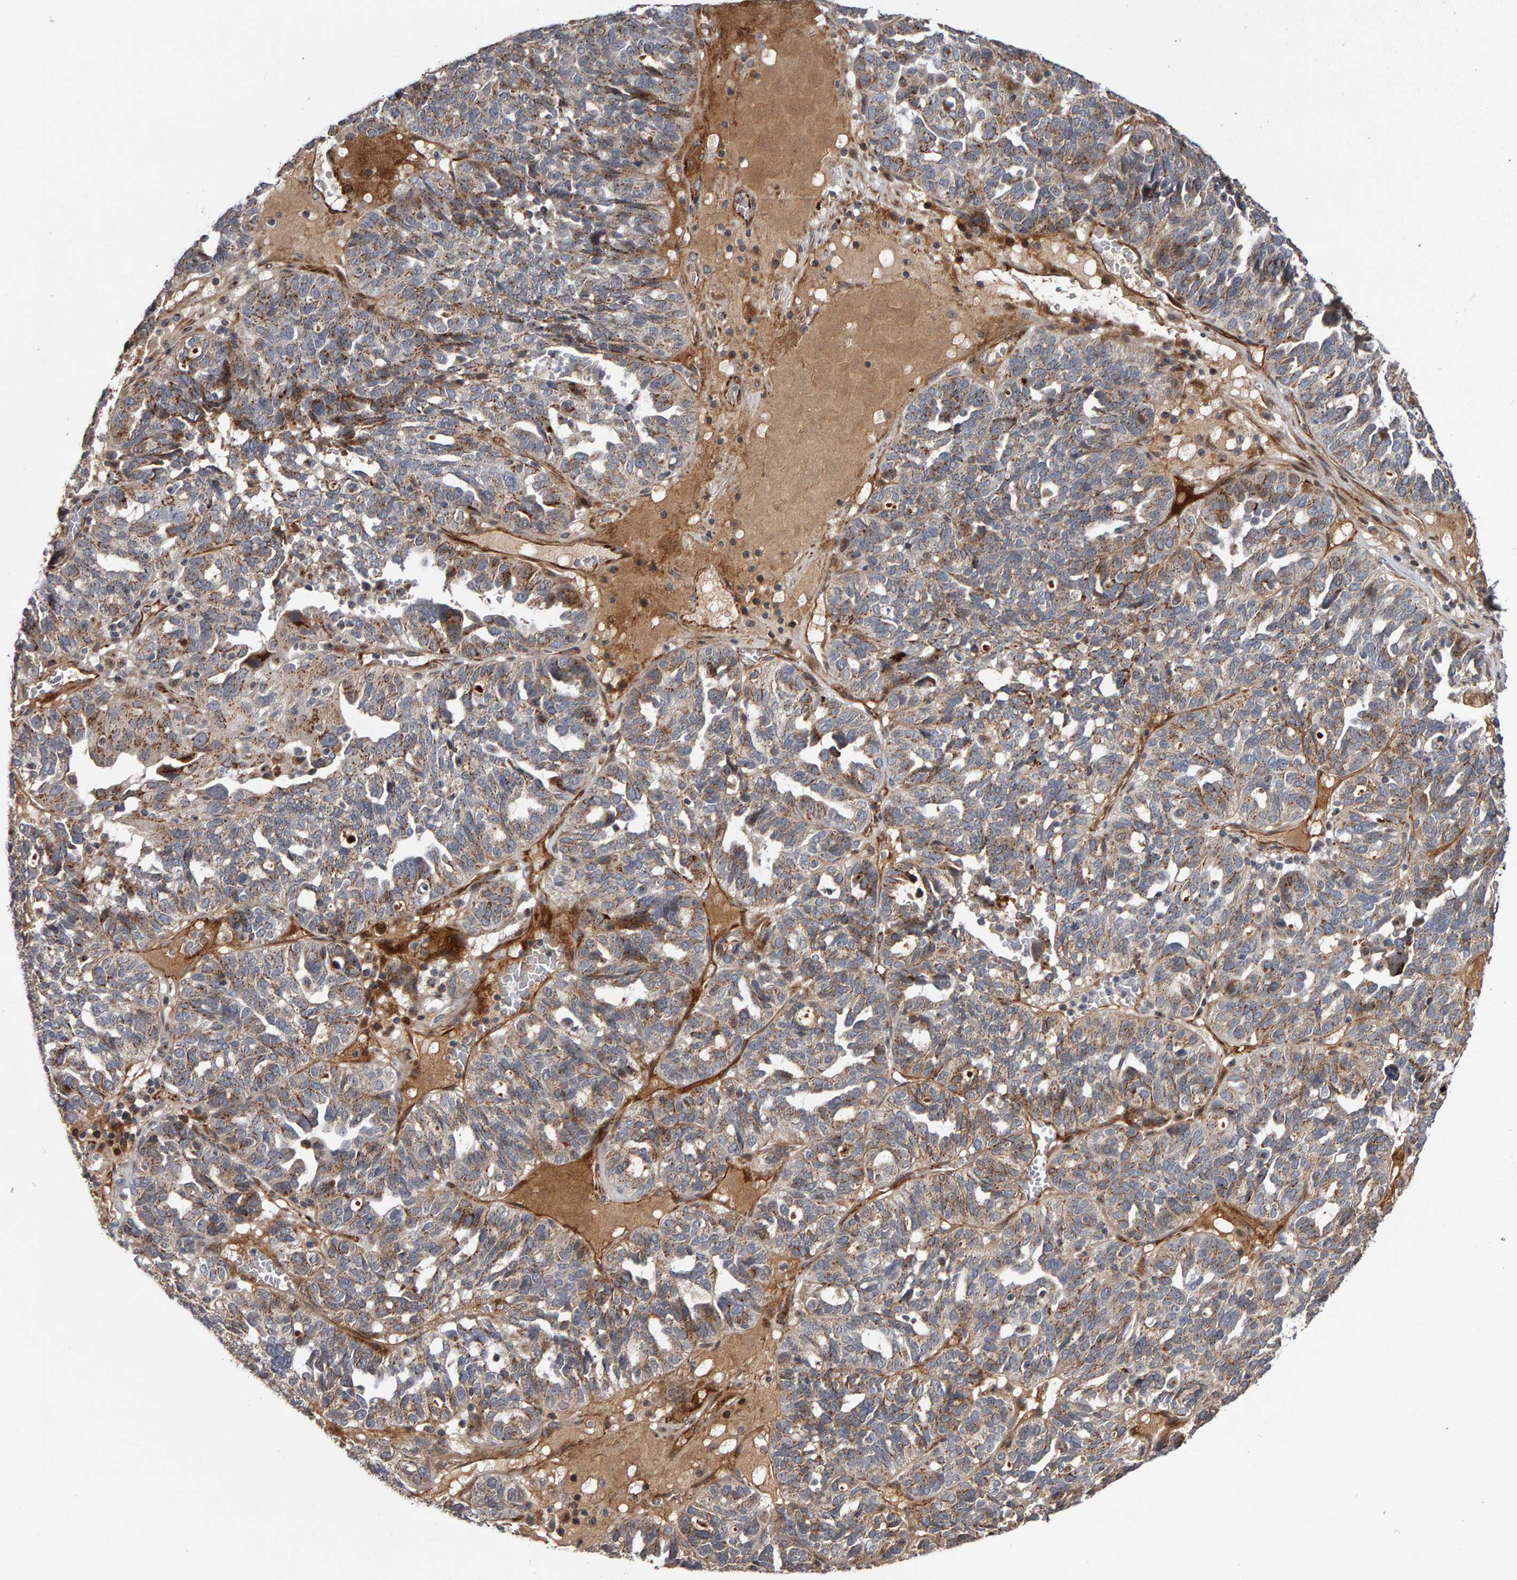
{"staining": {"intensity": "moderate", "quantity": "25%-75%", "location": "cytoplasmic/membranous"}, "tissue": "ovarian cancer", "cell_type": "Tumor cells", "image_type": "cancer", "snomed": [{"axis": "morphology", "description": "Cystadenocarcinoma, serous, NOS"}, {"axis": "topography", "description": "Ovary"}], "caption": "The image exhibits immunohistochemical staining of serous cystadenocarcinoma (ovarian). There is moderate cytoplasmic/membranous positivity is present in approximately 25%-75% of tumor cells. (DAB IHC, brown staining for protein, blue staining for nuclei).", "gene": "CANT1", "patient": {"sex": "female", "age": 59}}